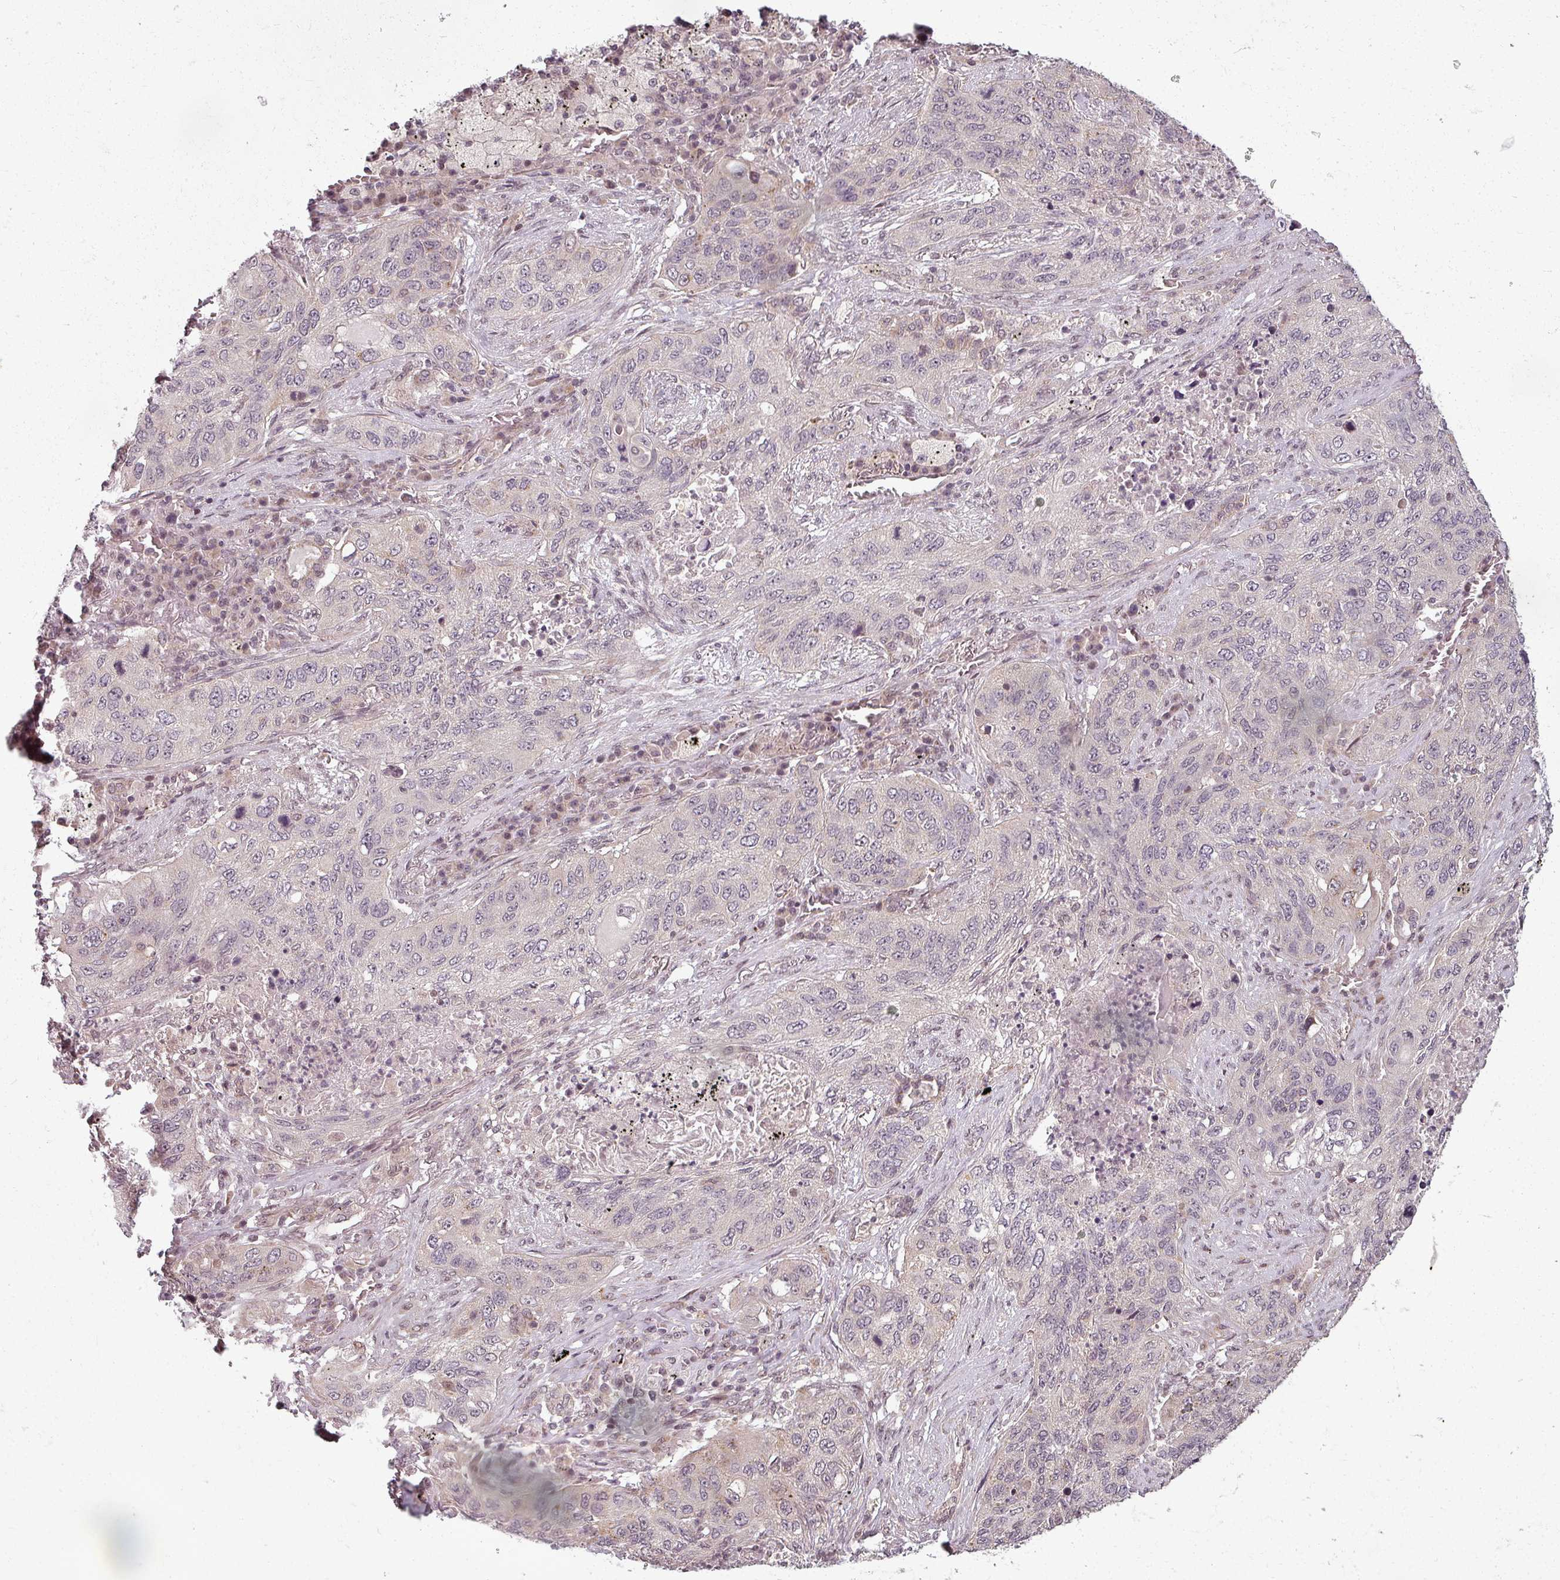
{"staining": {"intensity": "negative", "quantity": "none", "location": "none"}, "tissue": "lung cancer", "cell_type": "Tumor cells", "image_type": "cancer", "snomed": [{"axis": "morphology", "description": "Squamous cell carcinoma, NOS"}, {"axis": "topography", "description": "Lung"}], "caption": "Human lung squamous cell carcinoma stained for a protein using IHC exhibits no staining in tumor cells.", "gene": "CLIC1", "patient": {"sex": "female", "age": 63}}